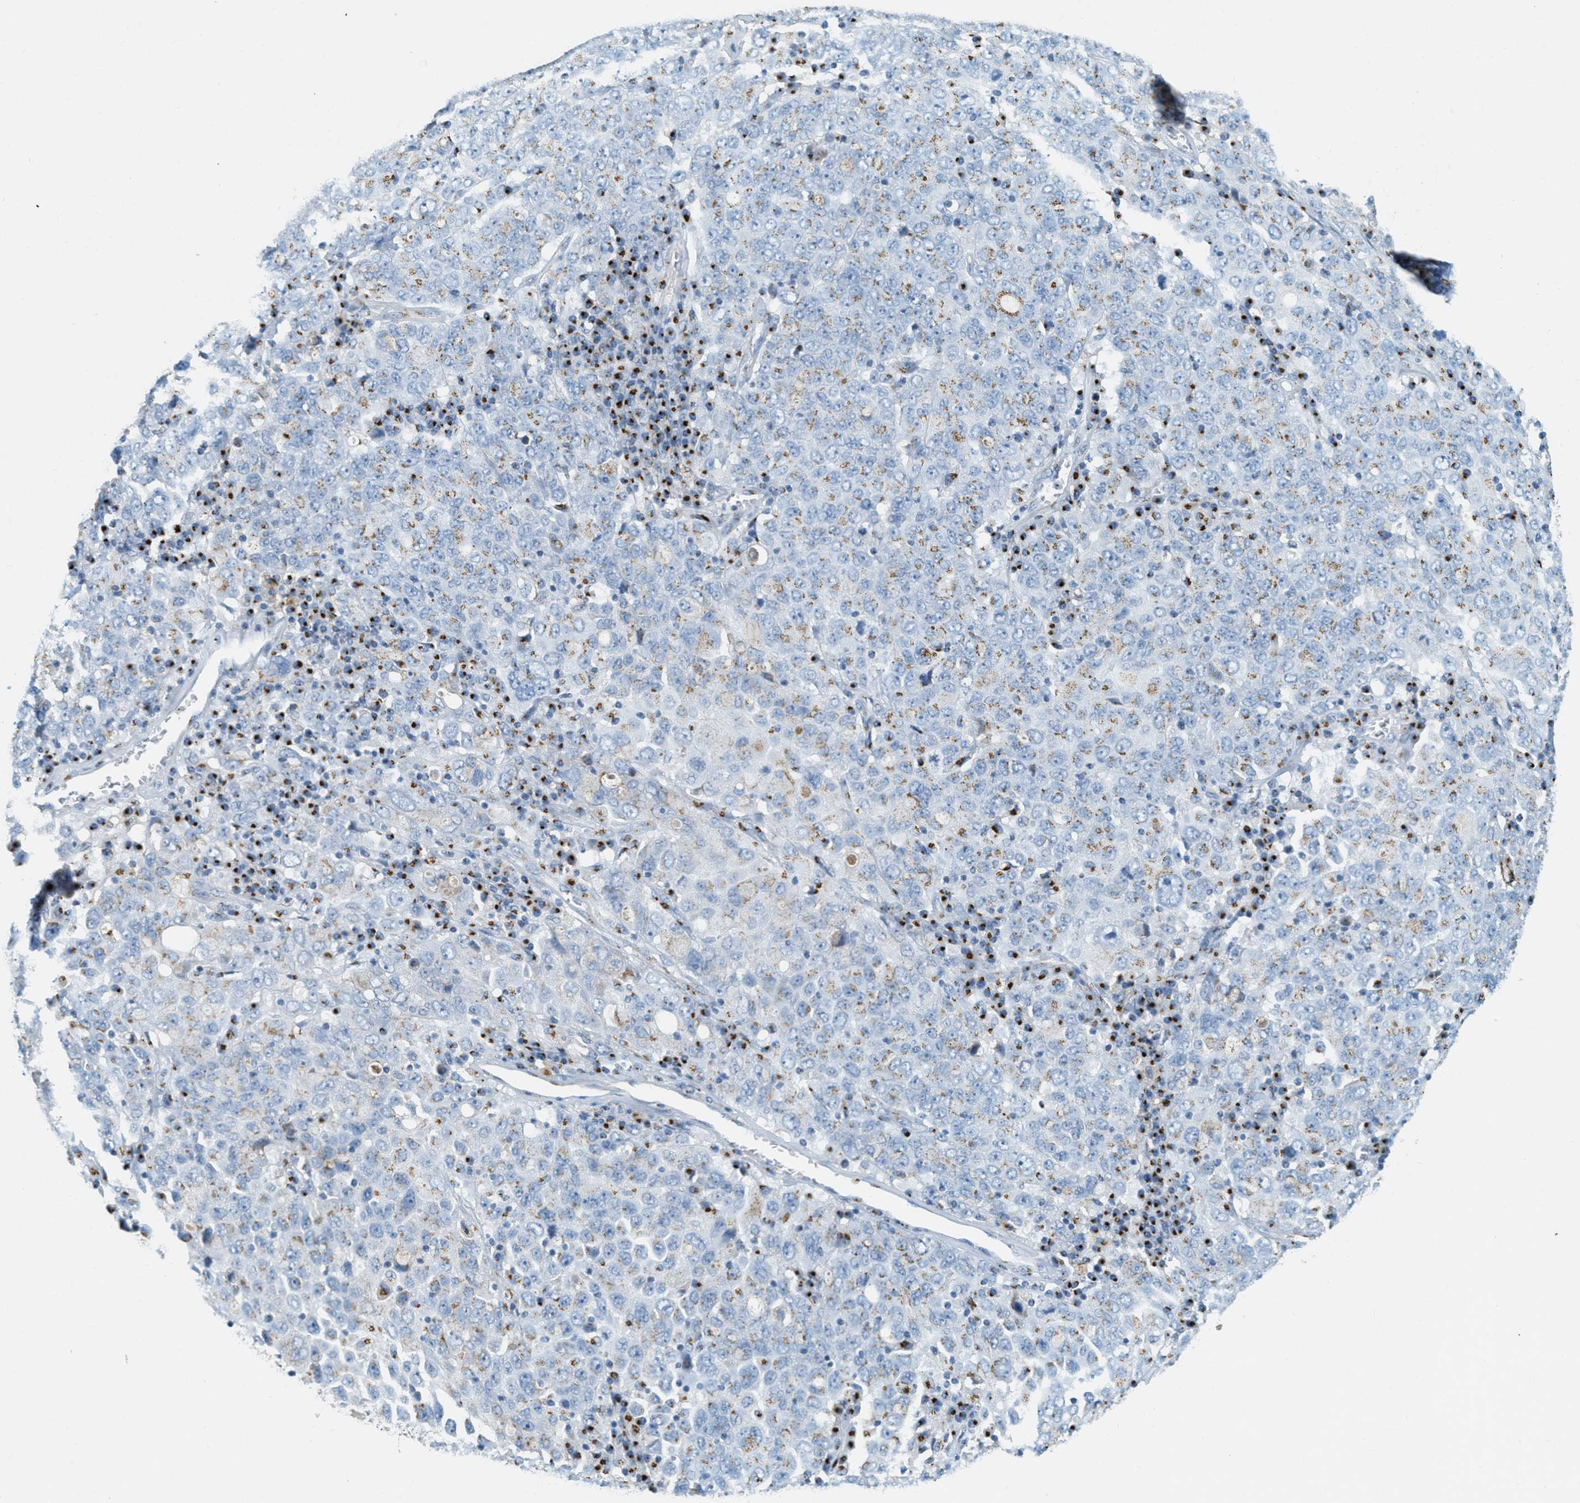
{"staining": {"intensity": "negative", "quantity": "none", "location": "none"}, "tissue": "ovarian cancer", "cell_type": "Tumor cells", "image_type": "cancer", "snomed": [{"axis": "morphology", "description": "Carcinoma, endometroid"}, {"axis": "topography", "description": "Ovary"}], "caption": "This is an immunohistochemistry image of human ovarian endometroid carcinoma. There is no expression in tumor cells.", "gene": "ENTPD4", "patient": {"sex": "female", "age": 62}}